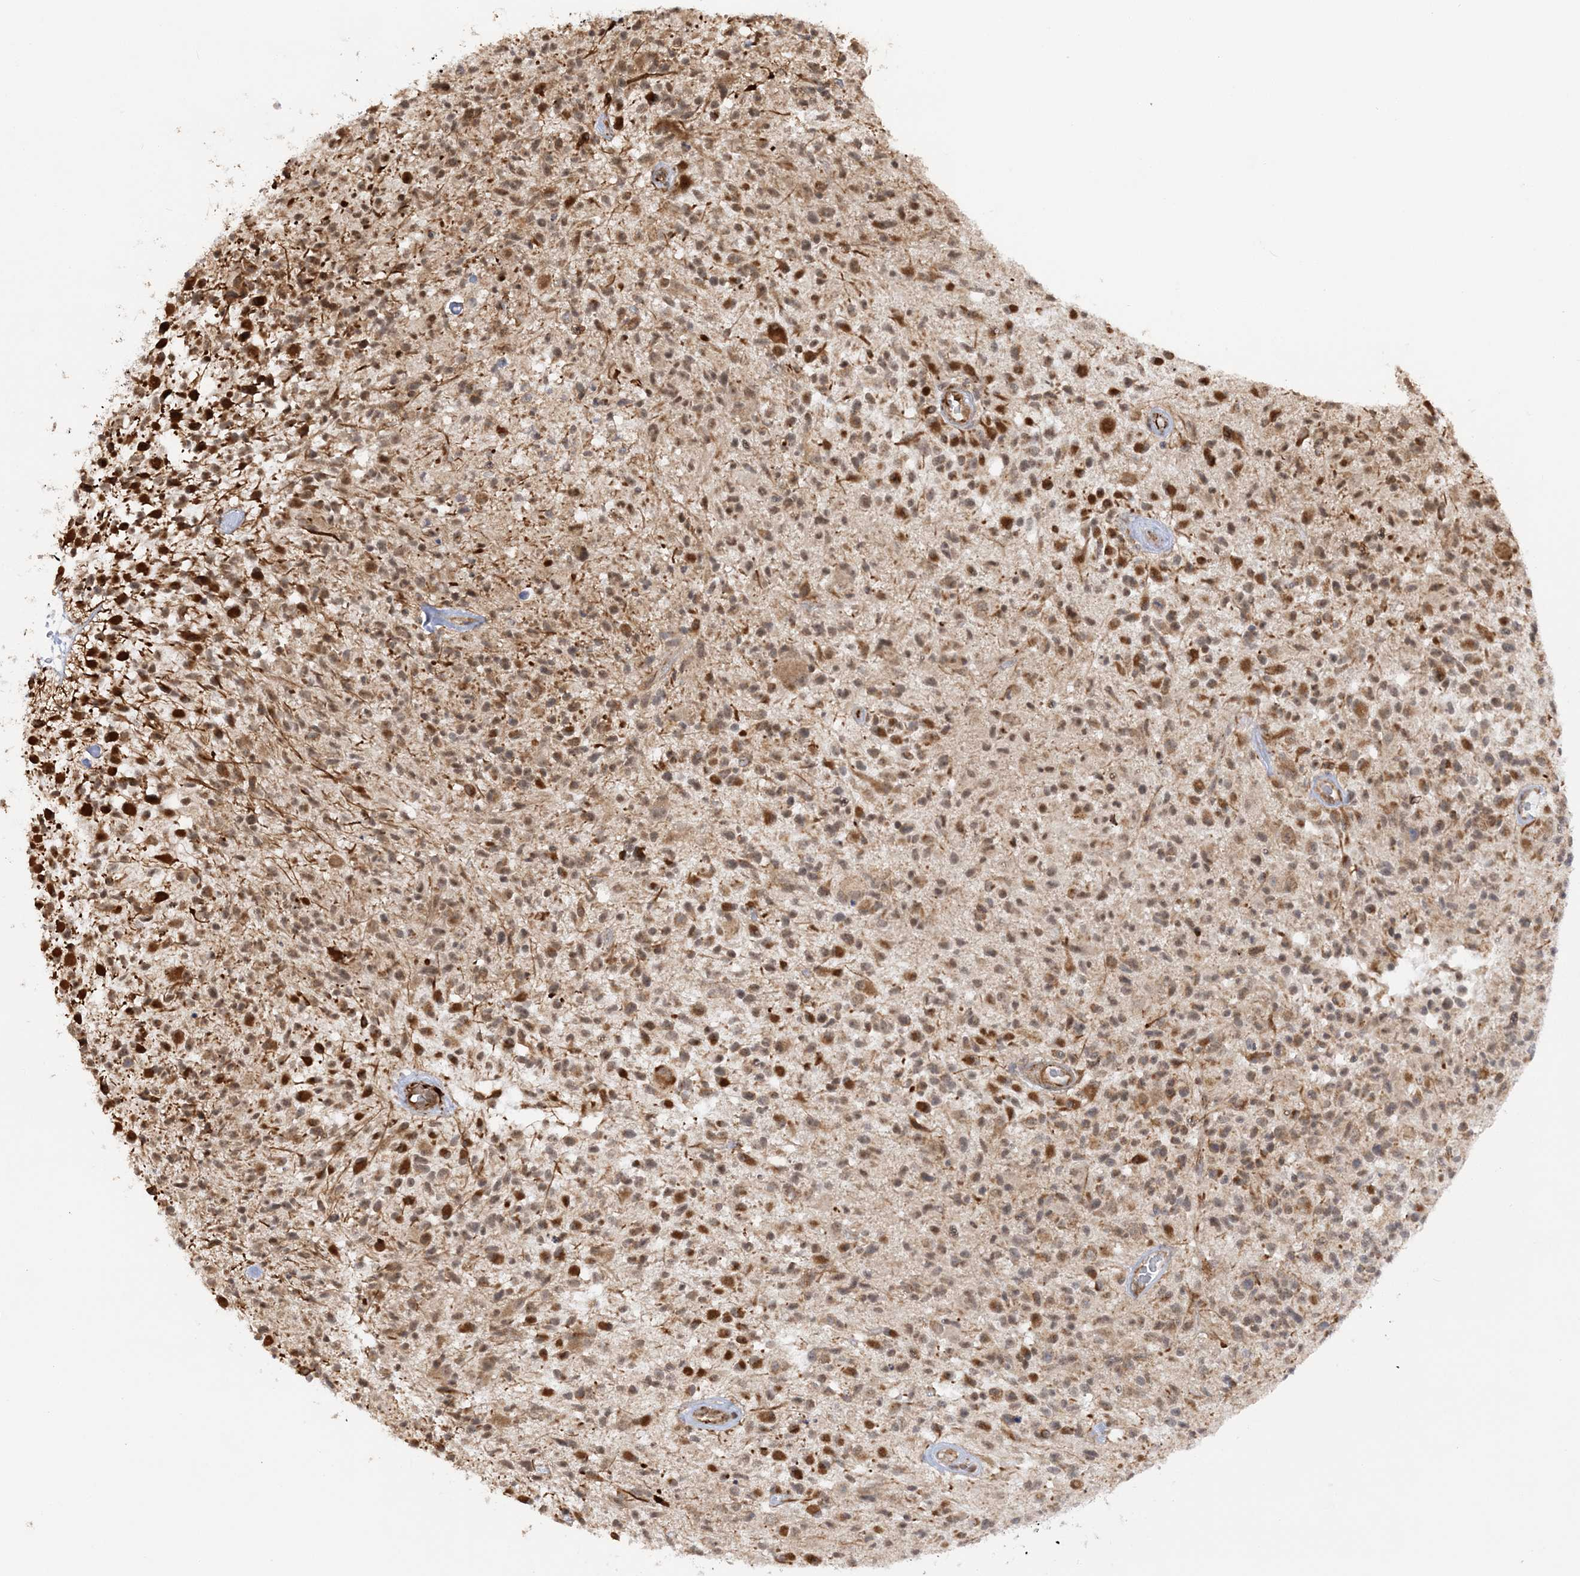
{"staining": {"intensity": "moderate", "quantity": ">75%", "location": "cytoplasmic/membranous"}, "tissue": "glioma", "cell_type": "Tumor cells", "image_type": "cancer", "snomed": [{"axis": "morphology", "description": "Glioma, malignant, High grade"}, {"axis": "morphology", "description": "Glioblastoma, NOS"}, {"axis": "topography", "description": "Brain"}], "caption": "Immunohistochemistry (DAB (3,3'-diaminobenzidine)) staining of glioma reveals moderate cytoplasmic/membranous protein expression in about >75% of tumor cells. (DAB = brown stain, brightfield microscopy at high magnification).", "gene": "MRPL47", "patient": {"sex": "male", "age": 60}}